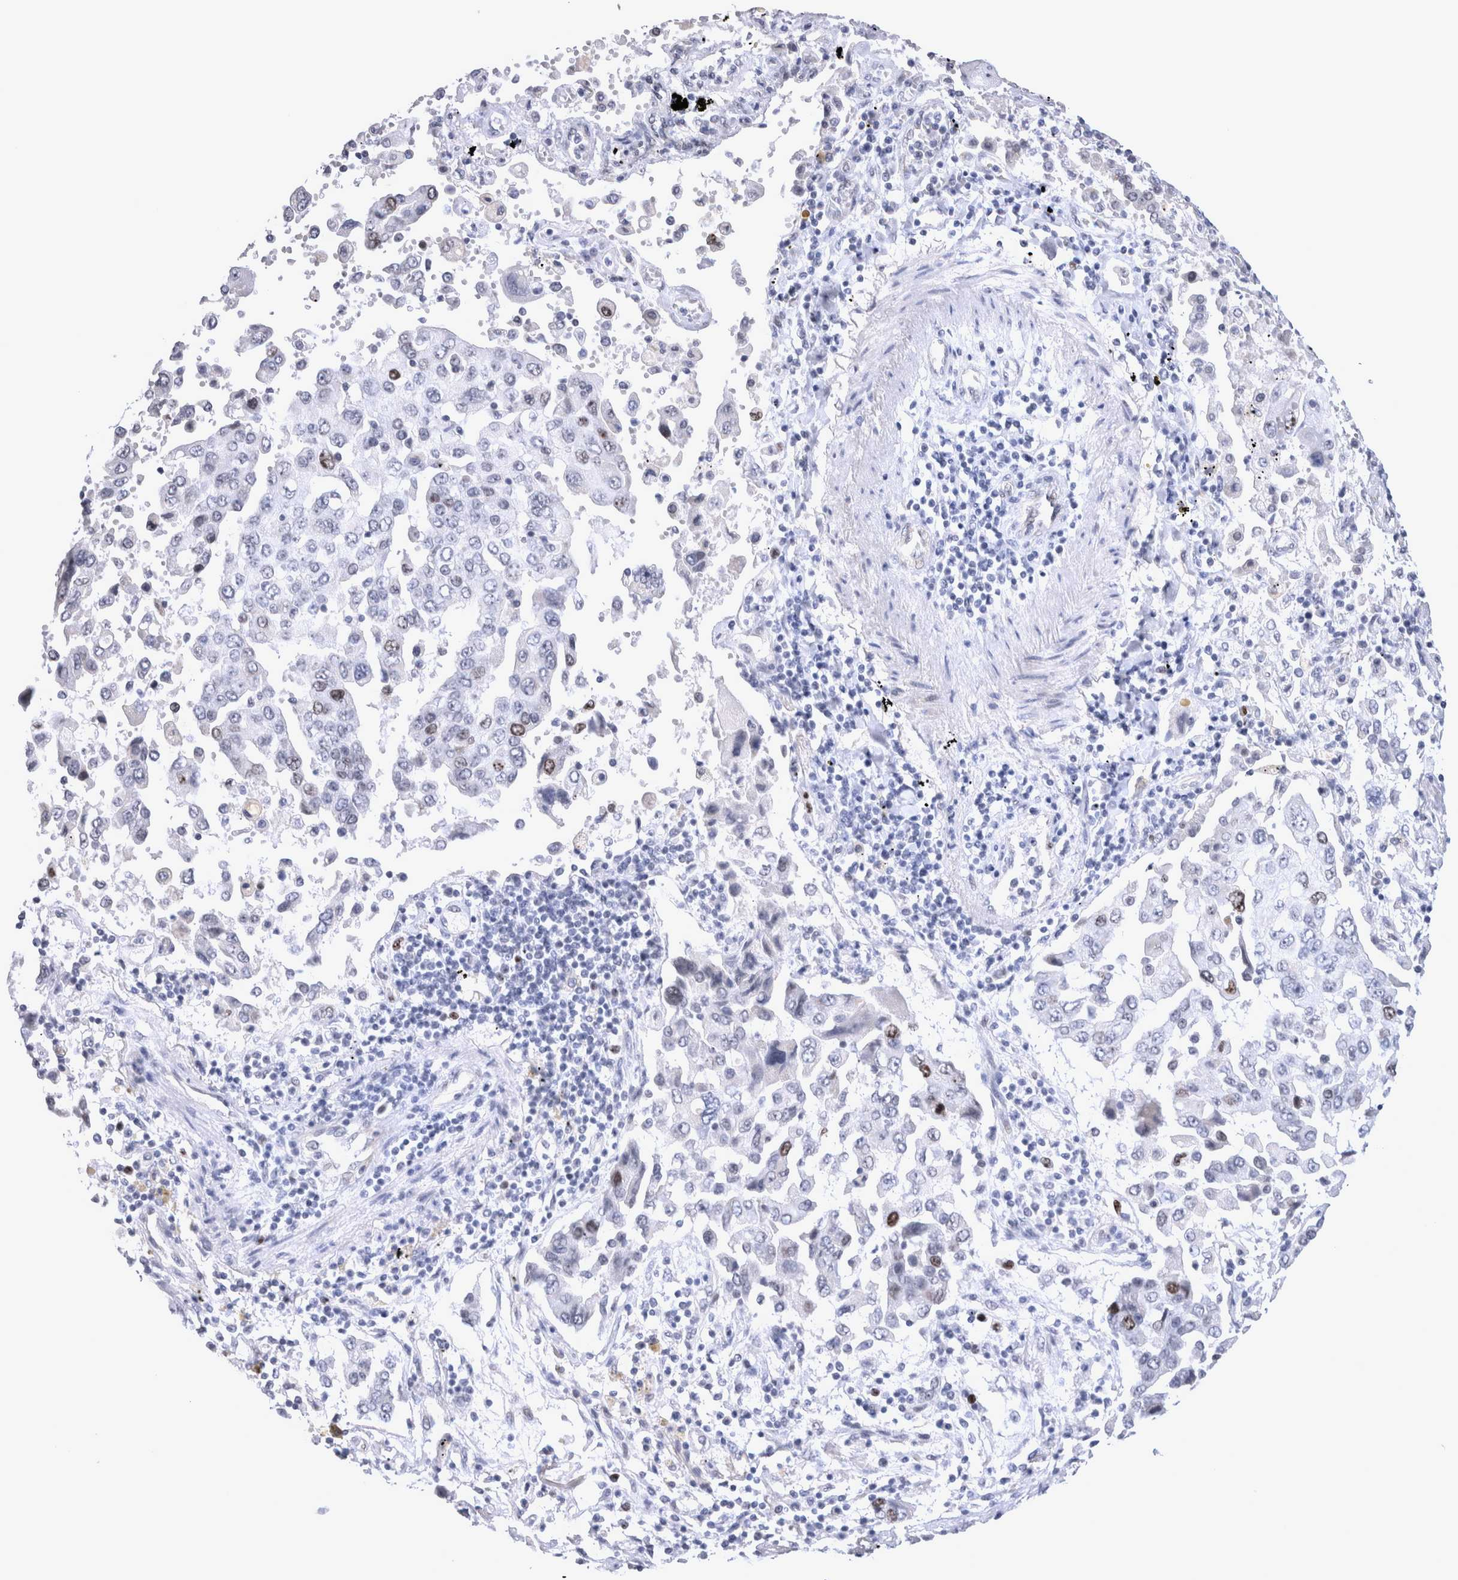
{"staining": {"intensity": "moderate", "quantity": "<25%", "location": "nuclear"}, "tissue": "lung cancer", "cell_type": "Tumor cells", "image_type": "cancer", "snomed": [{"axis": "morphology", "description": "Adenocarcinoma, NOS"}, {"axis": "topography", "description": "Lung"}], "caption": "Lung cancer stained with DAB (3,3'-diaminobenzidine) immunohistochemistry (IHC) demonstrates low levels of moderate nuclear expression in about <25% of tumor cells.", "gene": "KIF18B", "patient": {"sex": "female", "age": 65}}